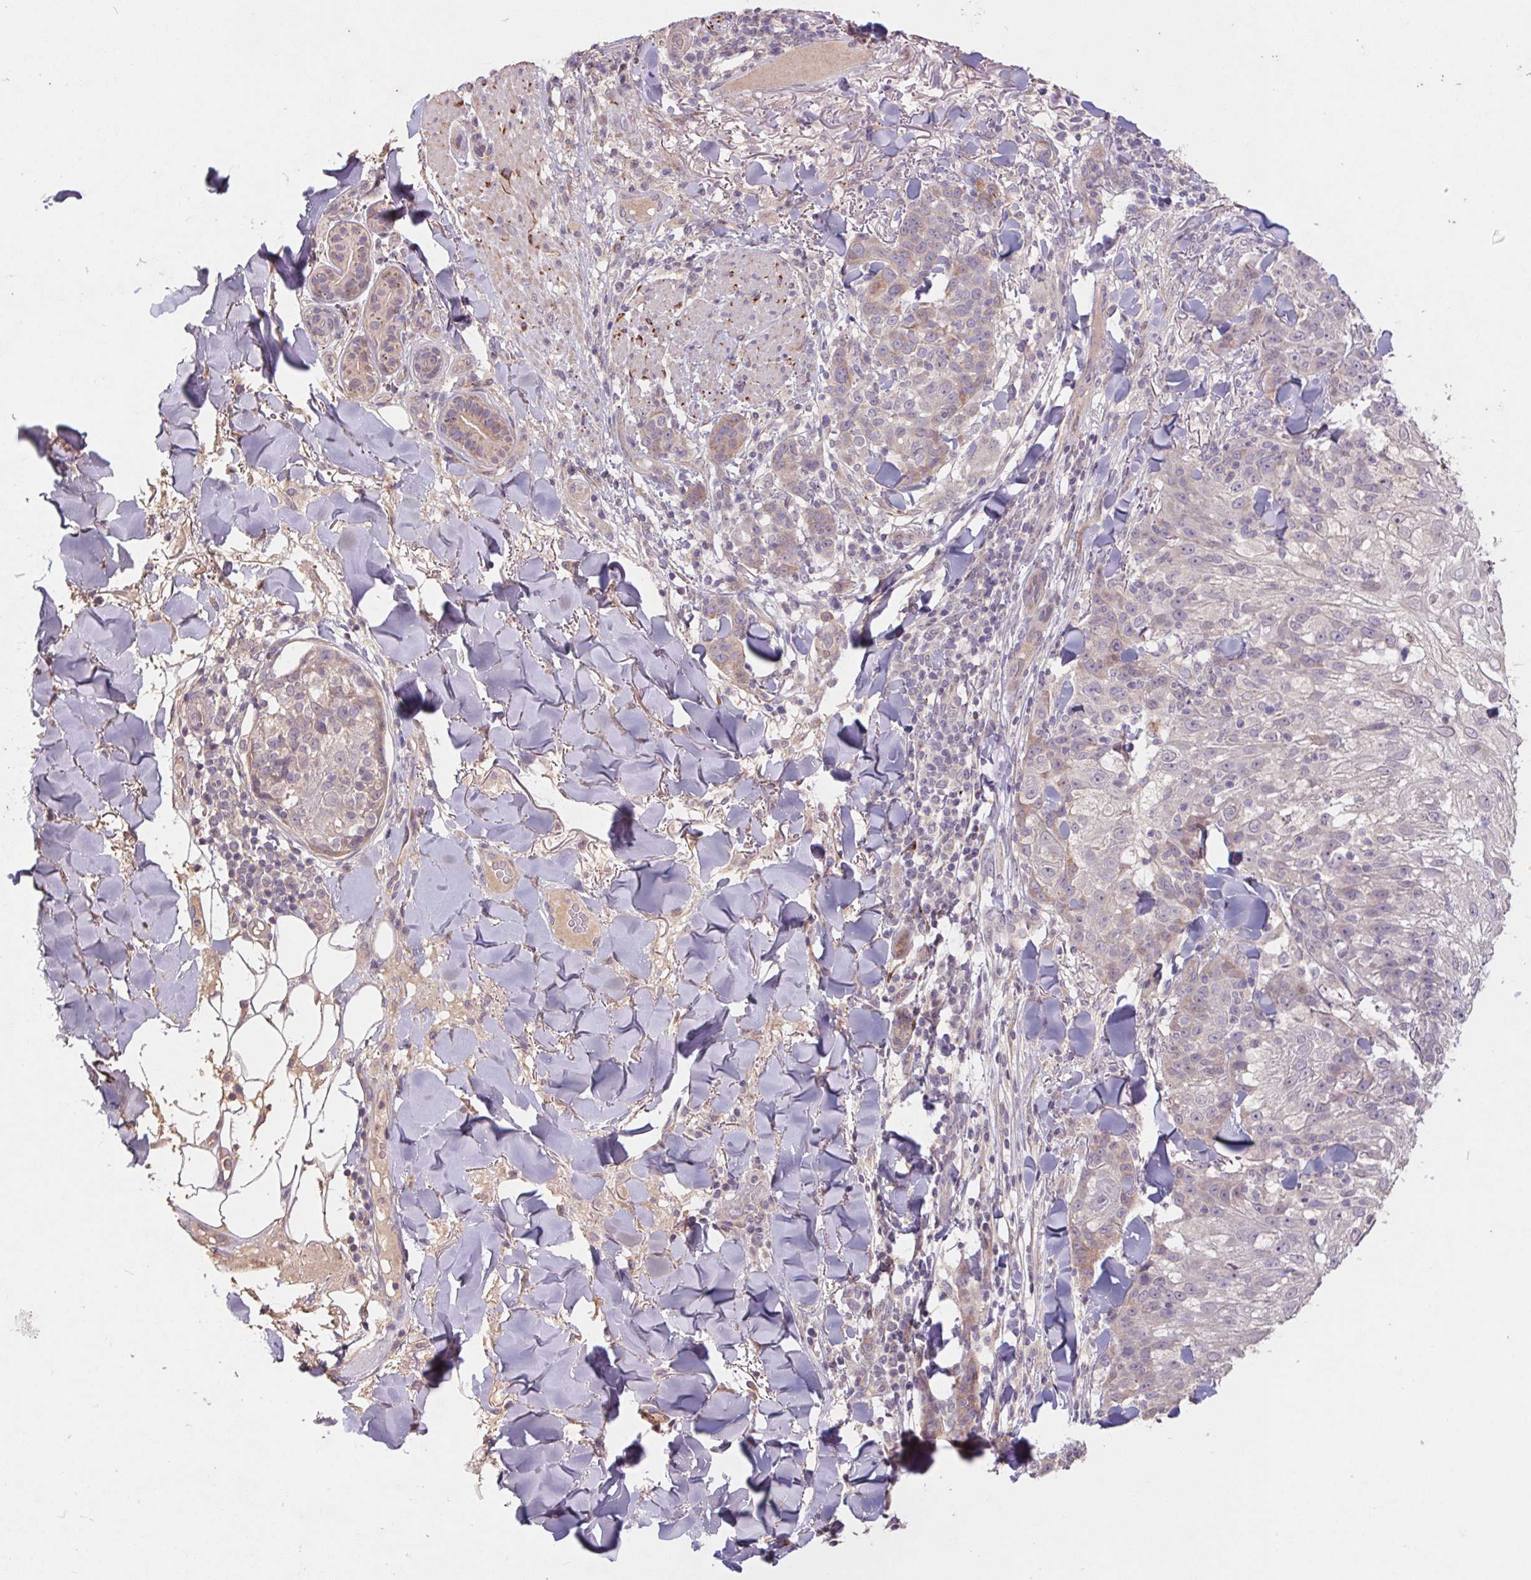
{"staining": {"intensity": "weak", "quantity": "25%-75%", "location": "cytoplasmic/membranous"}, "tissue": "skin cancer", "cell_type": "Tumor cells", "image_type": "cancer", "snomed": [{"axis": "morphology", "description": "Normal tissue, NOS"}, {"axis": "morphology", "description": "Squamous cell carcinoma, NOS"}, {"axis": "topography", "description": "Skin"}], "caption": "DAB immunohistochemical staining of skin squamous cell carcinoma displays weak cytoplasmic/membranous protein positivity in about 25%-75% of tumor cells.", "gene": "GRM2", "patient": {"sex": "female", "age": 83}}